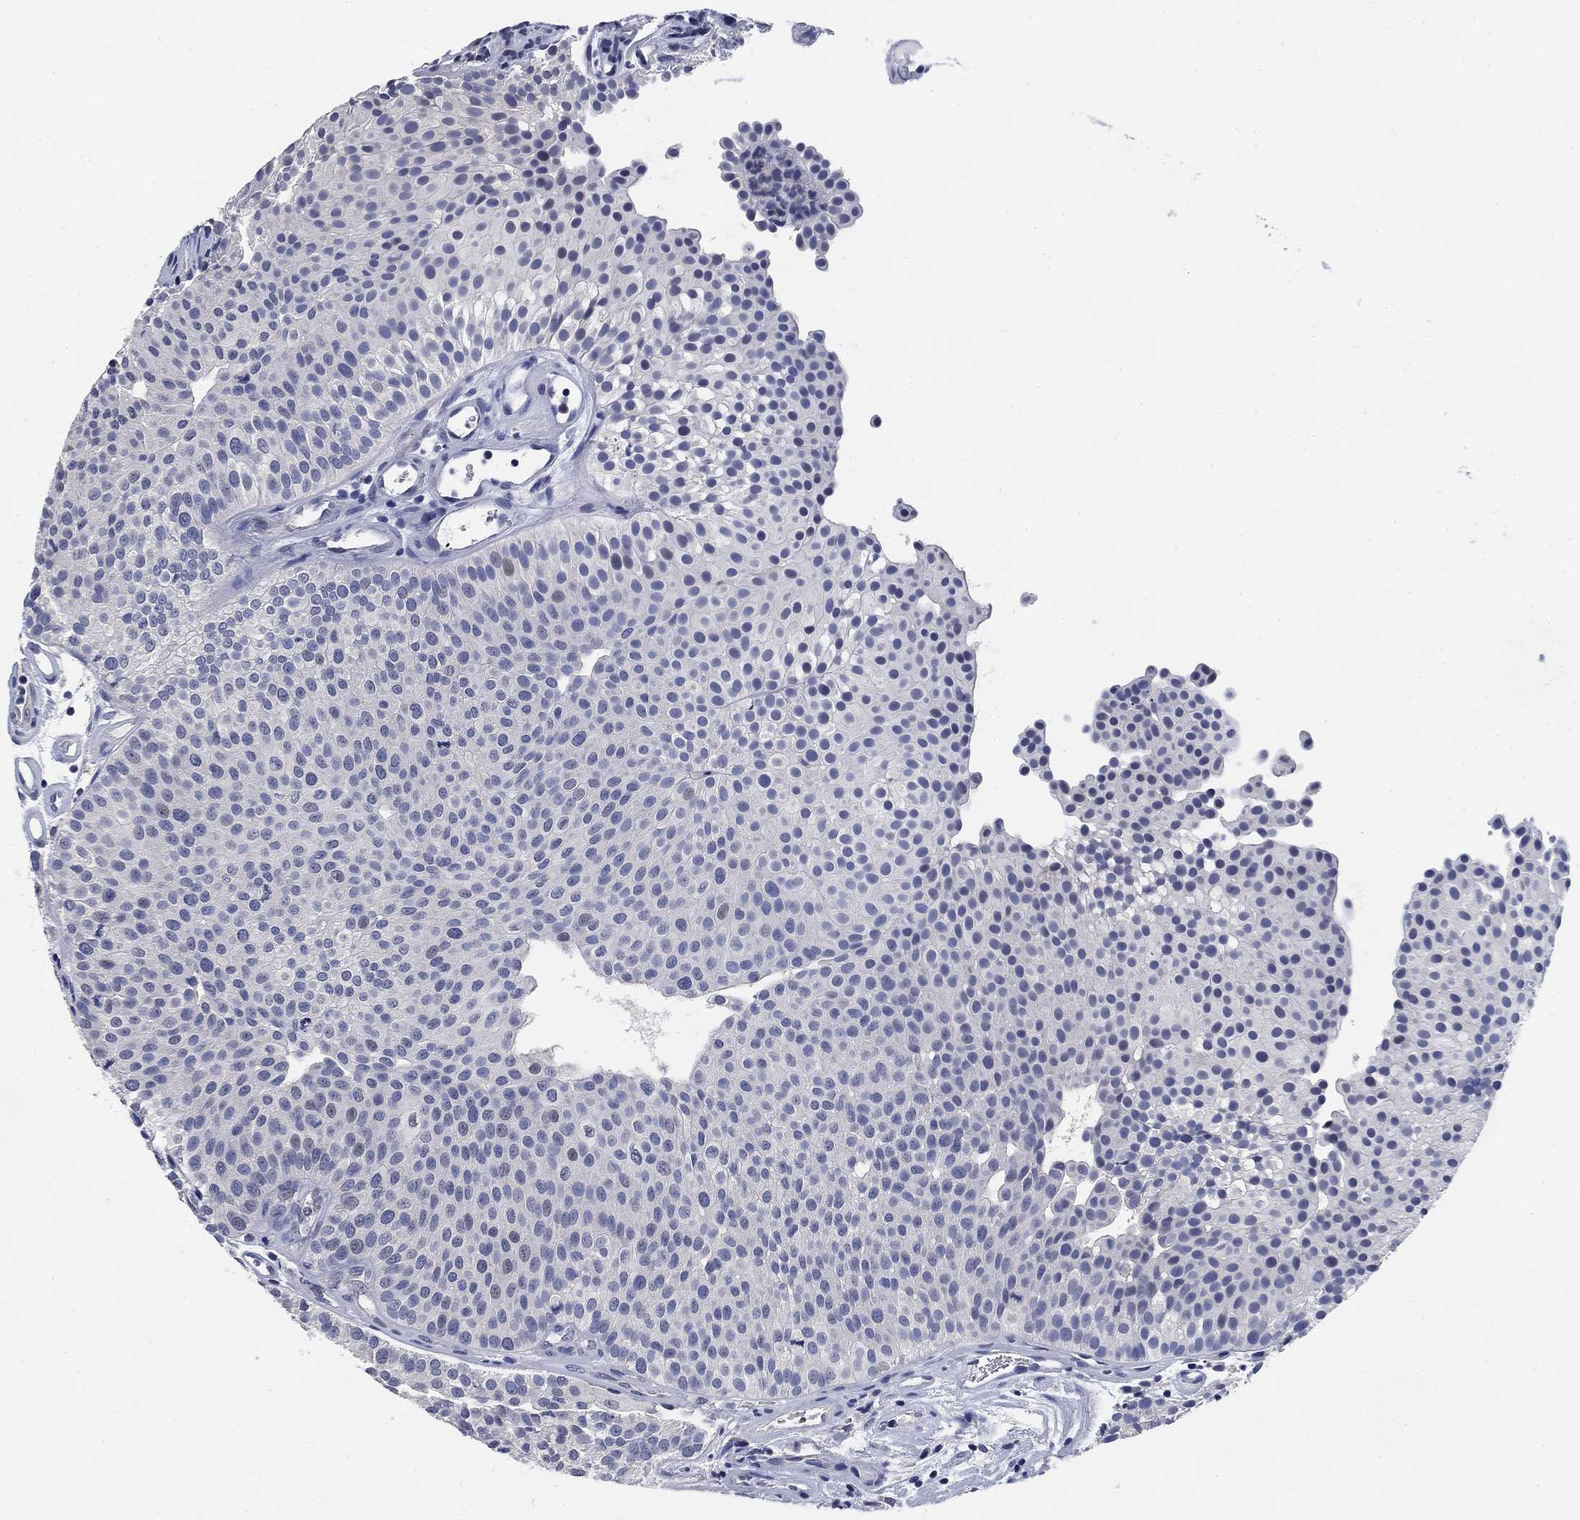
{"staining": {"intensity": "negative", "quantity": "none", "location": "none"}, "tissue": "urothelial cancer", "cell_type": "Tumor cells", "image_type": "cancer", "snomed": [{"axis": "morphology", "description": "Urothelial carcinoma, Low grade"}, {"axis": "topography", "description": "Urinary bladder"}], "caption": "A high-resolution photomicrograph shows IHC staining of urothelial cancer, which shows no significant expression in tumor cells.", "gene": "DAZL", "patient": {"sex": "female", "age": 87}}